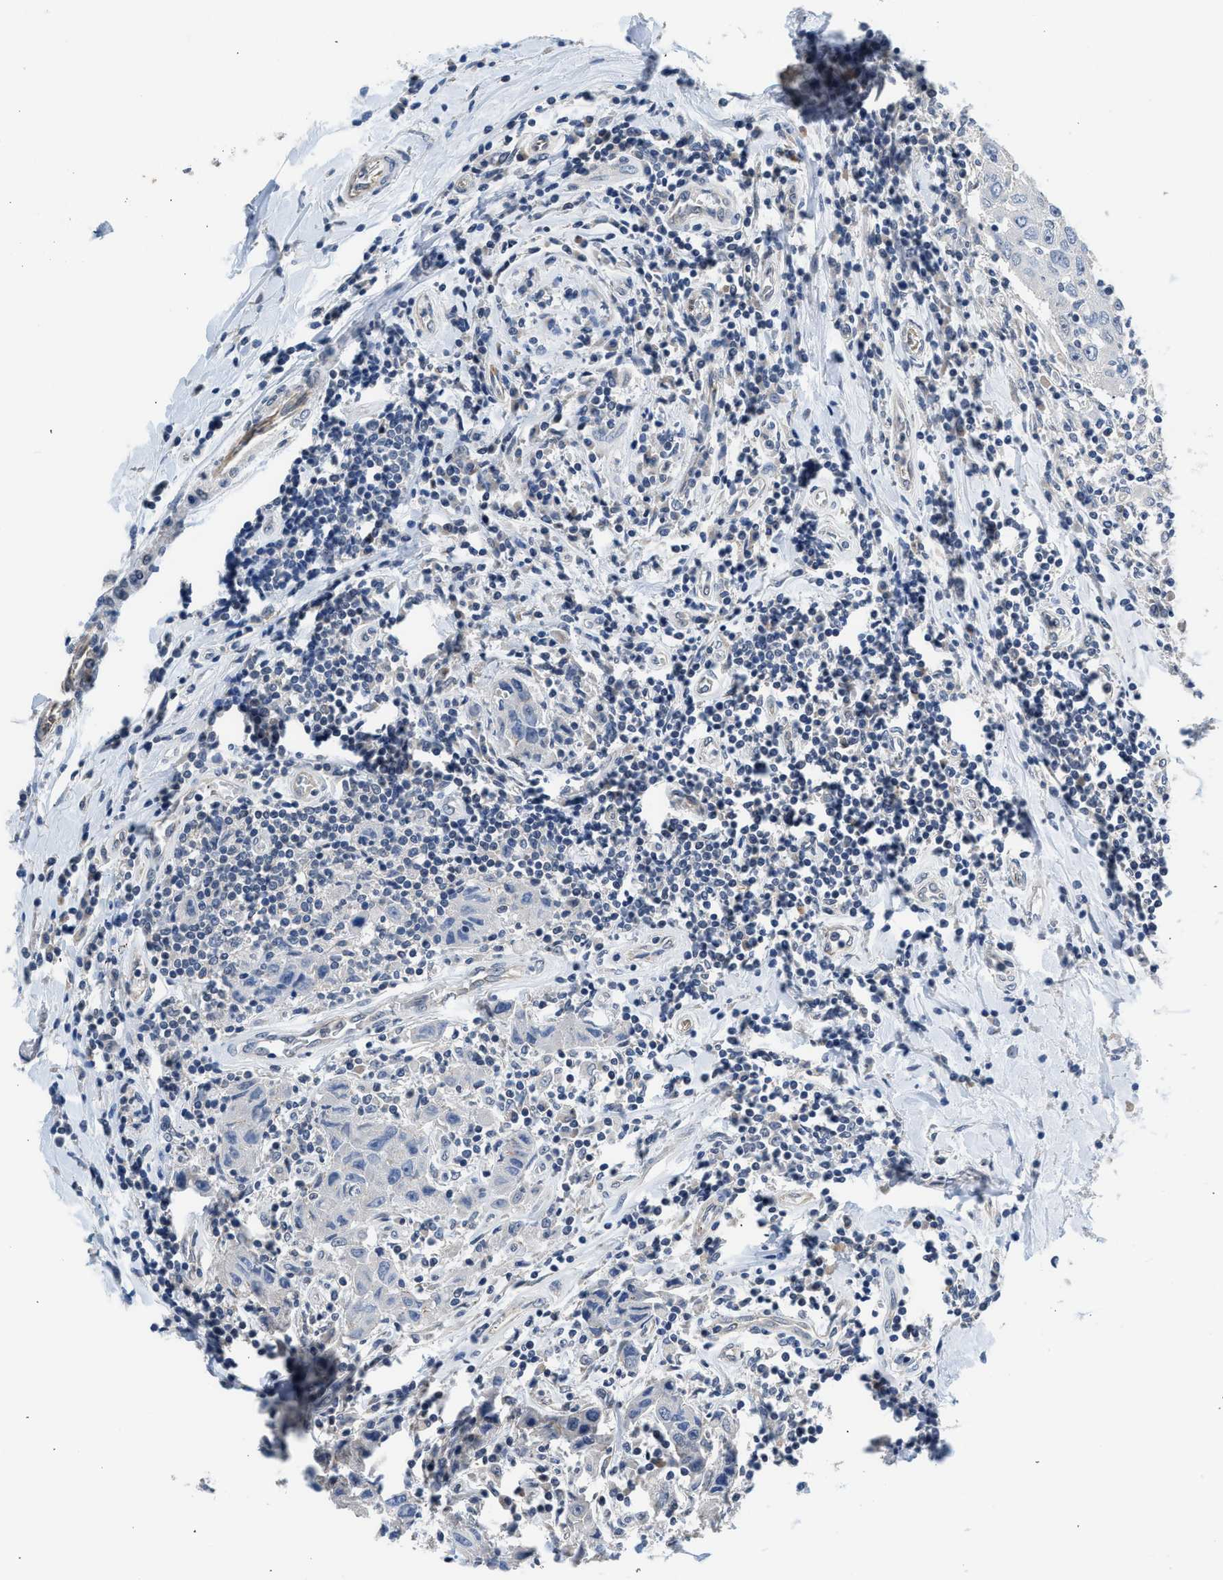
{"staining": {"intensity": "negative", "quantity": "none", "location": "none"}, "tissue": "breast cancer", "cell_type": "Tumor cells", "image_type": "cancer", "snomed": [{"axis": "morphology", "description": "Duct carcinoma"}, {"axis": "topography", "description": "Breast"}], "caption": "The photomicrograph demonstrates no staining of tumor cells in breast cancer (invasive ductal carcinoma).", "gene": "CSF3R", "patient": {"sex": "female", "age": 27}}